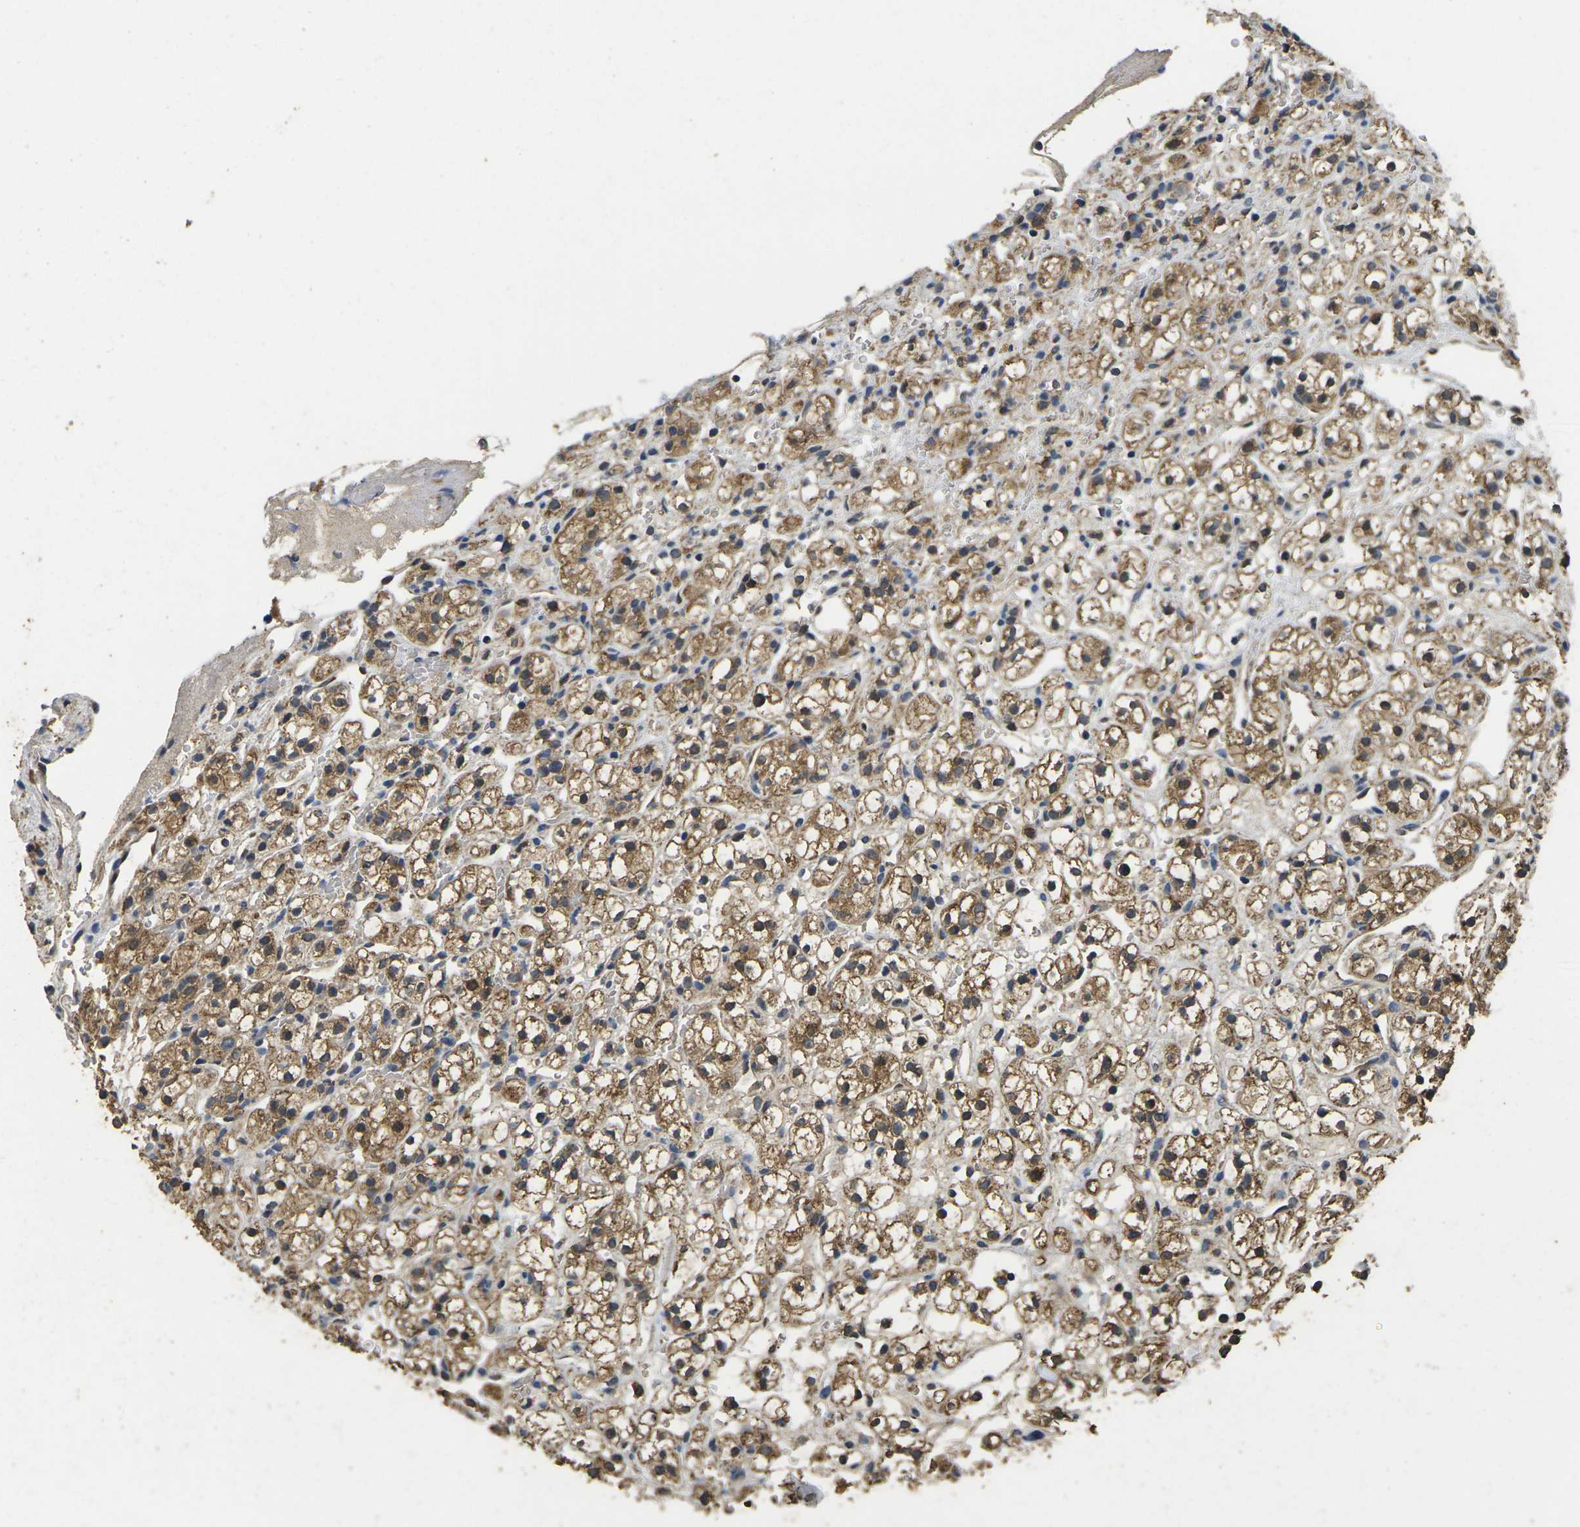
{"staining": {"intensity": "moderate", "quantity": ">75%", "location": "cytoplasmic/membranous"}, "tissue": "renal cancer", "cell_type": "Tumor cells", "image_type": "cancer", "snomed": [{"axis": "morphology", "description": "Adenocarcinoma, NOS"}, {"axis": "topography", "description": "Kidney"}], "caption": "A photomicrograph of renal adenocarcinoma stained for a protein demonstrates moderate cytoplasmic/membranous brown staining in tumor cells.", "gene": "MAPK11", "patient": {"sex": "male", "age": 61}}